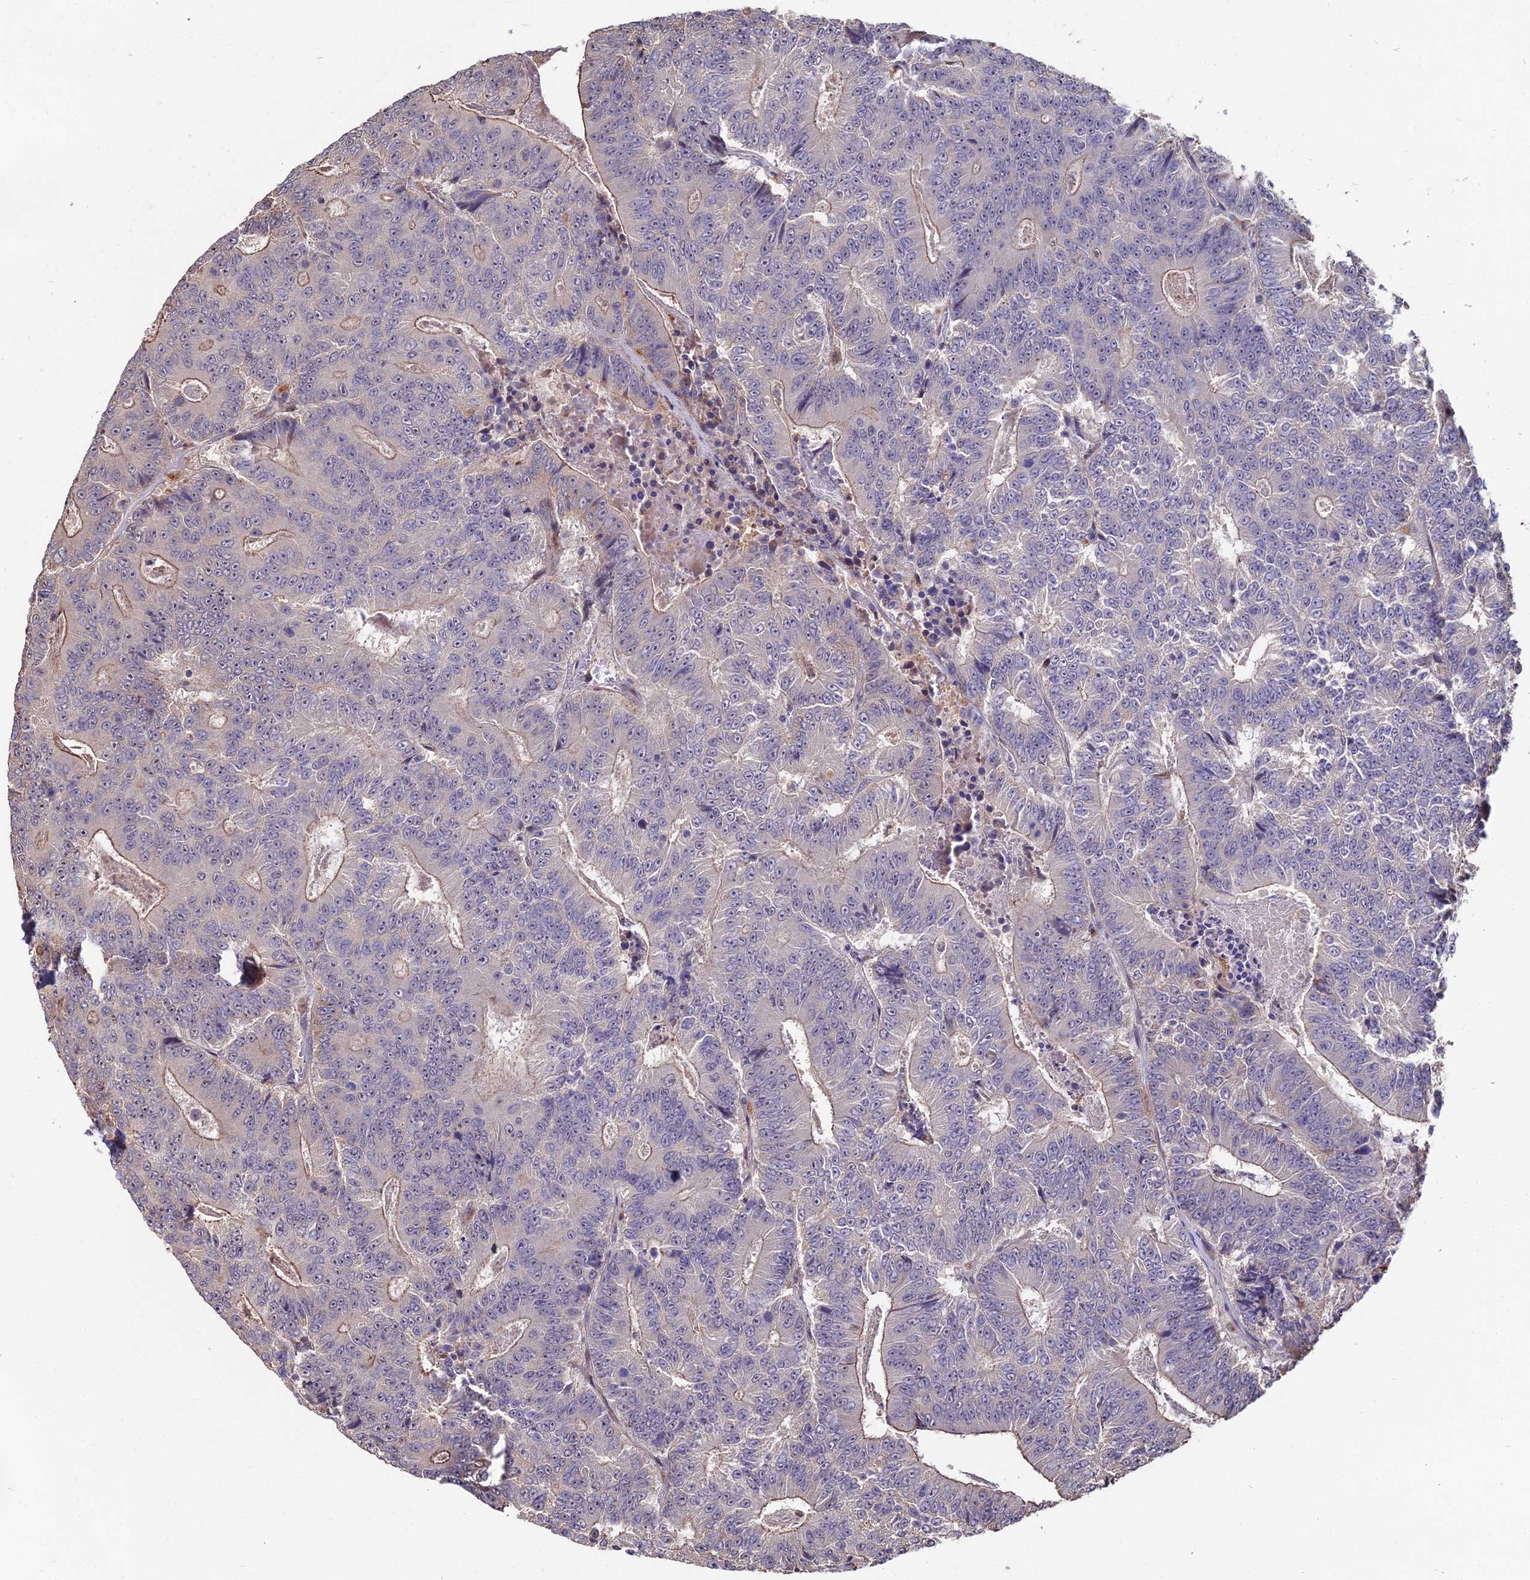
{"staining": {"intensity": "weak", "quantity": "25%-75%", "location": "cytoplasmic/membranous"}, "tissue": "colorectal cancer", "cell_type": "Tumor cells", "image_type": "cancer", "snomed": [{"axis": "morphology", "description": "Adenocarcinoma, NOS"}, {"axis": "topography", "description": "Colon"}], "caption": "Tumor cells exhibit weak cytoplasmic/membranous expression in about 25%-75% of cells in colorectal cancer (adenocarcinoma).", "gene": "ACTR5", "patient": {"sex": "male", "age": 83}}